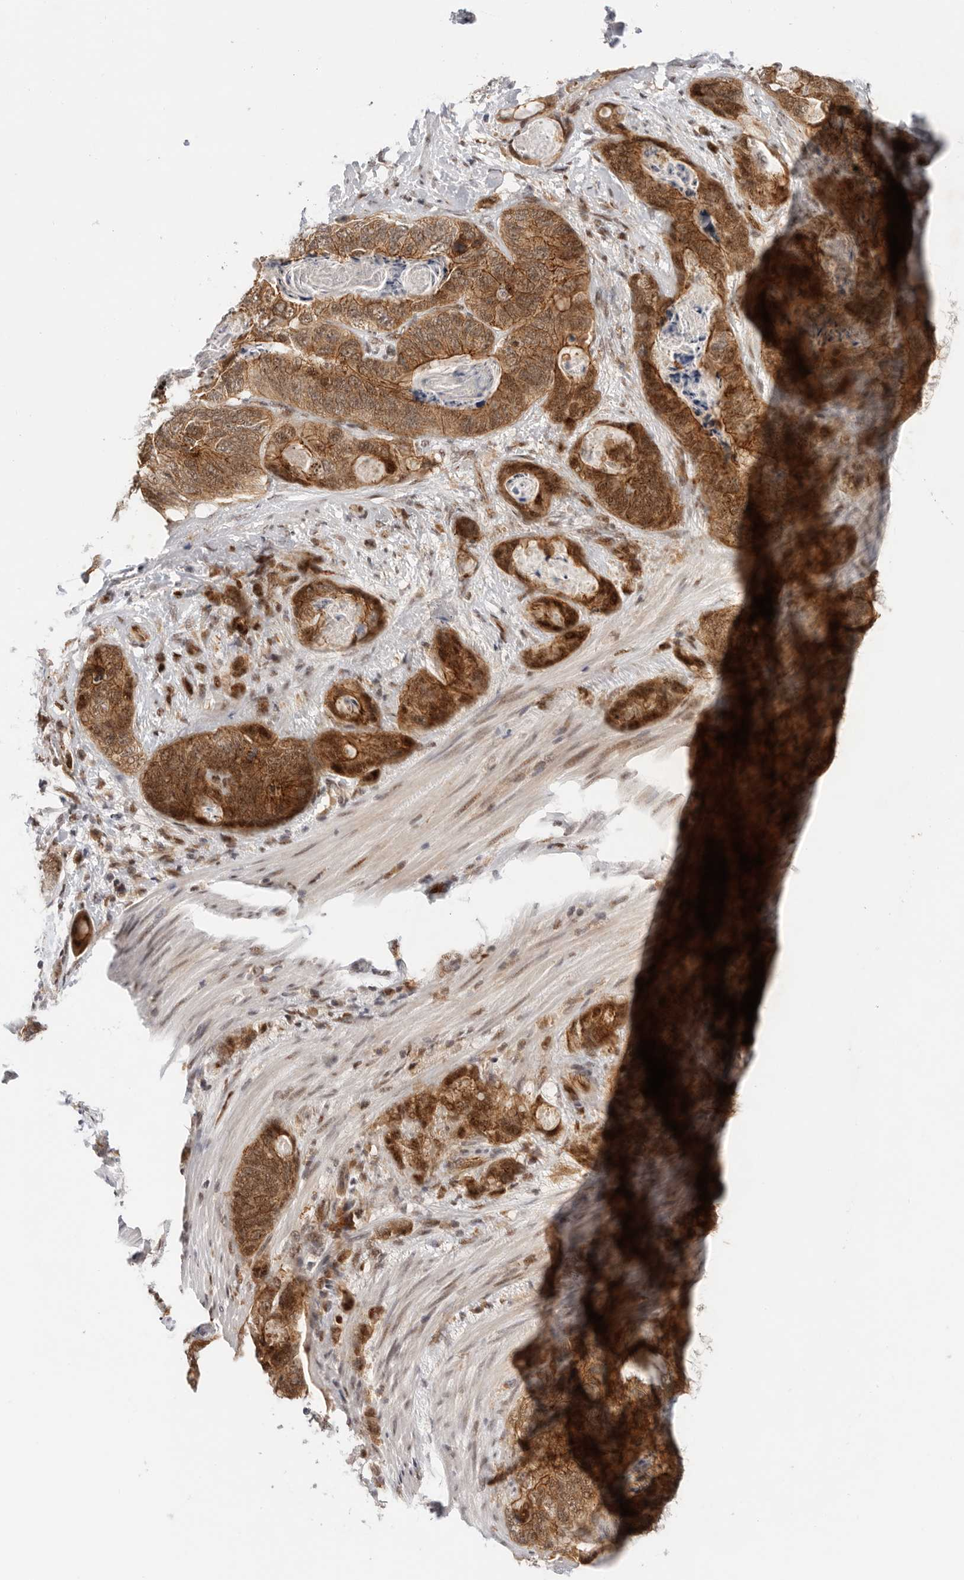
{"staining": {"intensity": "strong", "quantity": ">75%", "location": "cytoplasmic/membranous,nuclear"}, "tissue": "stomach cancer", "cell_type": "Tumor cells", "image_type": "cancer", "snomed": [{"axis": "morphology", "description": "Normal tissue, NOS"}, {"axis": "morphology", "description": "Adenocarcinoma, NOS"}, {"axis": "topography", "description": "Stomach"}], "caption": "IHC (DAB) staining of stomach cancer (adenocarcinoma) demonstrates strong cytoplasmic/membranous and nuclear protein positivity in approximately >75% of tumor cells.", "gene": "AFDN", "patient": {"sex": "female", "age": 89}}